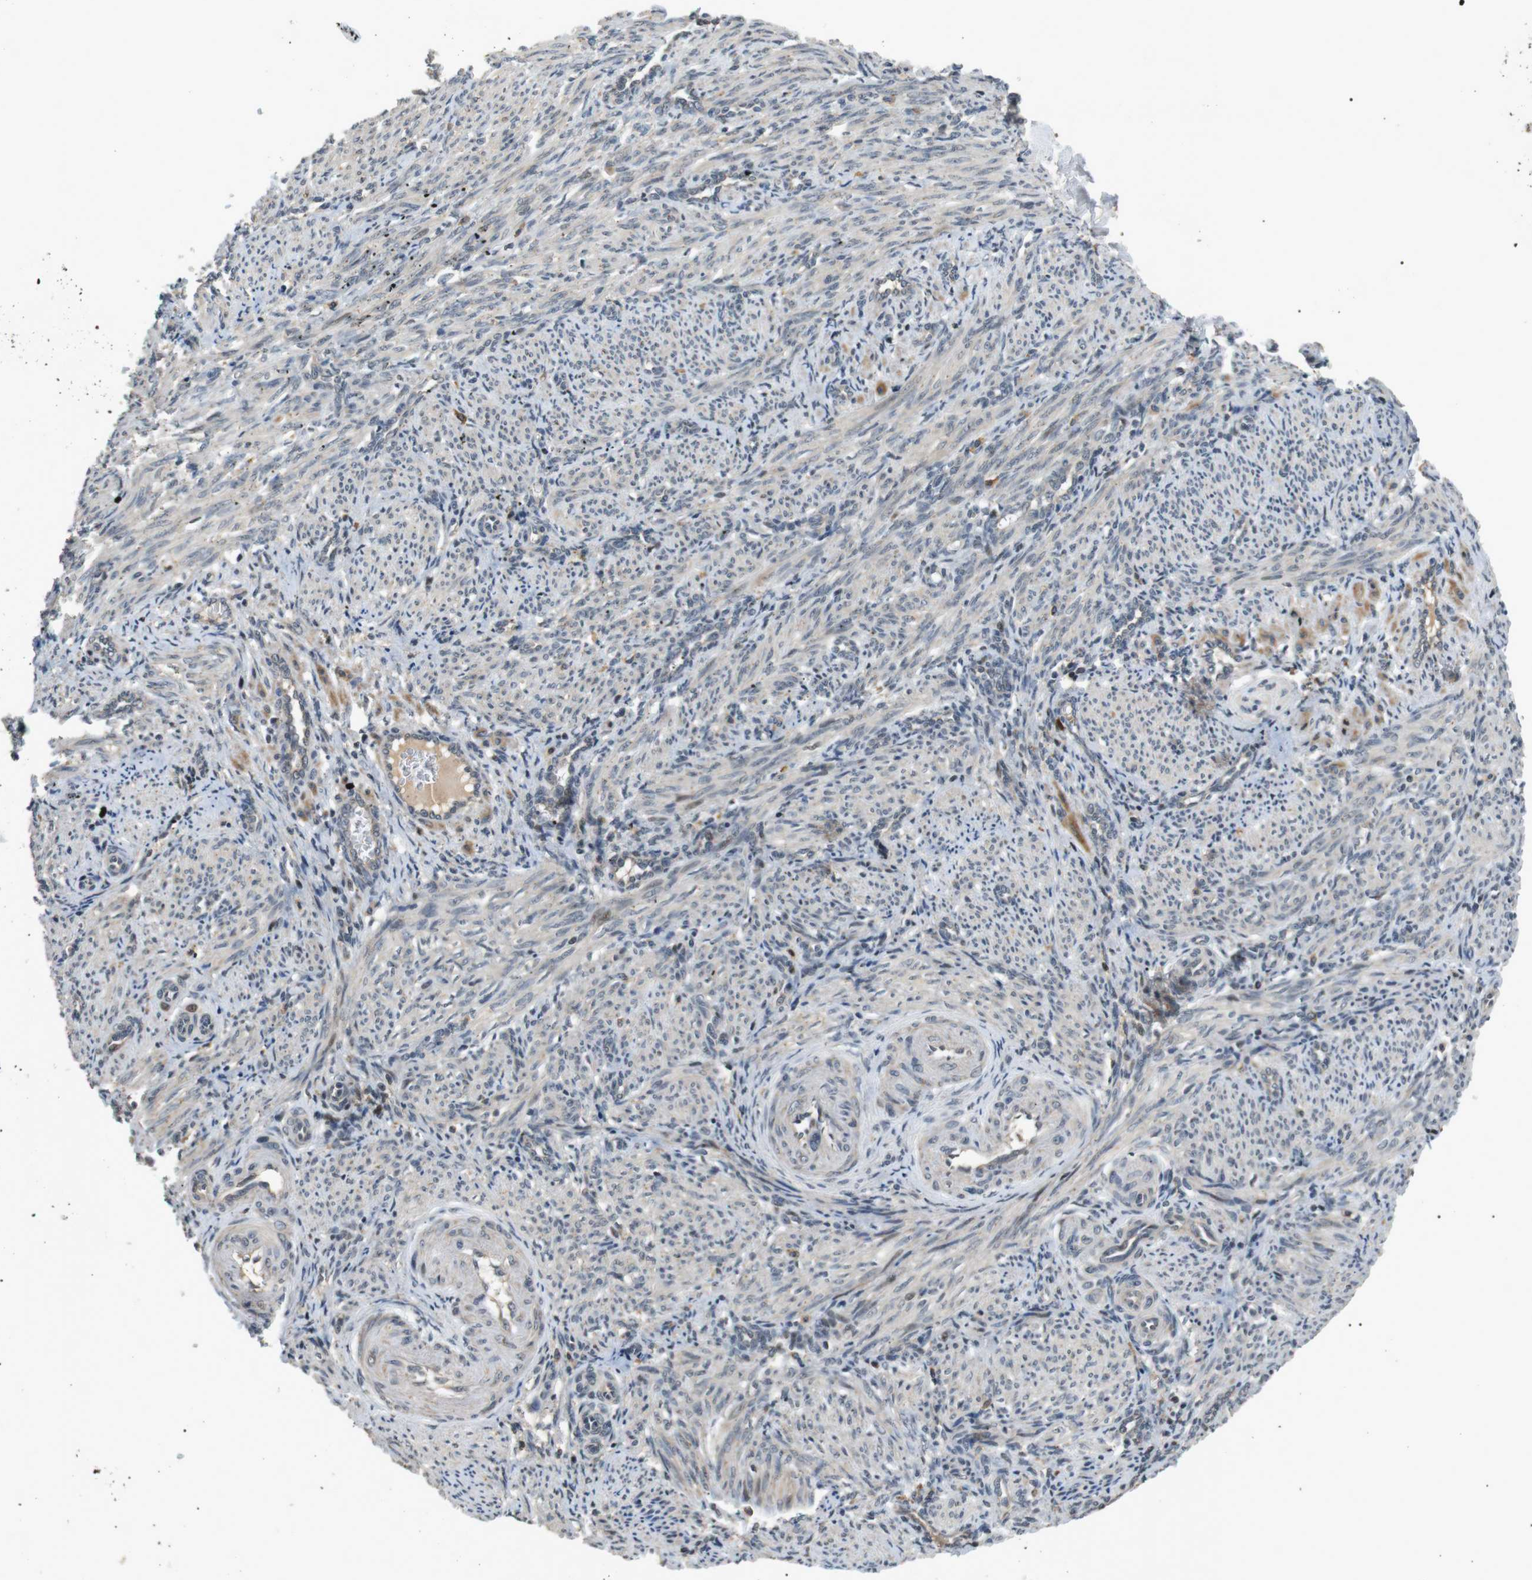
{"staining": {"intensity": "moderate", "quantity": ">75%", "location": "cytoplasmic/membranous"}, "tissue": "smooth muscle", "cell_type": "Smooth muscle cells", "image_type": "normal", "snomed": [{"axis": "morphology", "description": "Normal tissue, NOS"}, {"axis": "topography", "description": "Endometrium"}], "caption": "Unremarkable smooth muscle was stained to show a protein in brown. There is medium levels of moderate cytoplasmic/membranous staining in about >75% of smooth muscle cells.", "gene": "HSPA13", "patient": {"sex": "female", "age": 33}}